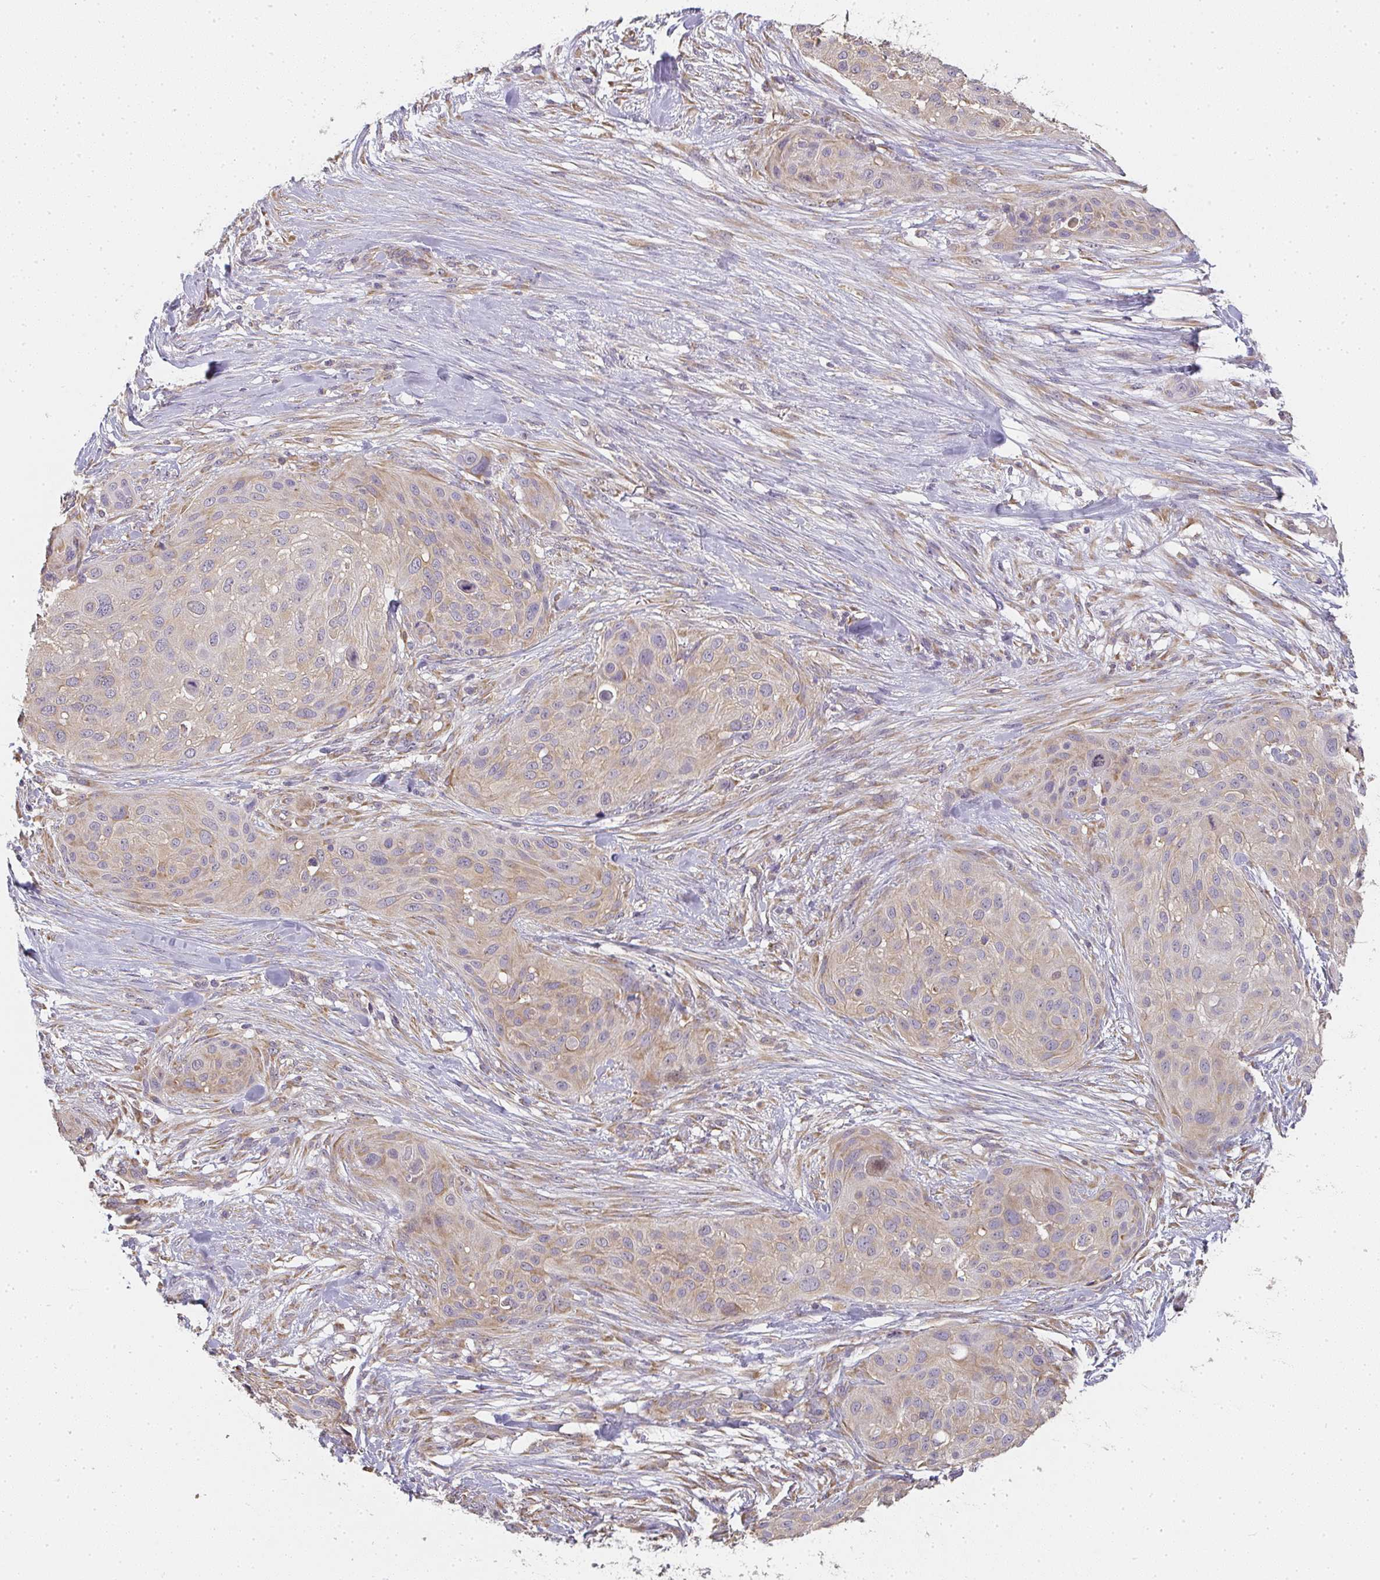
{"staining": {"intensity": "weak", "quantity": "25%-75%", "location": "cytoplasmic/membranous"}, "tissue": "skin cancer", "cell_type": "Tumor cells", "image_type": "cancer", "snomed": [{"axis": "morphology", "description": "Squamous cell carcinoma, NOS"}, {"axis": "topography", "description": "Skin"}], "caption": "A high-resolution image shows IHC staining of skin squamous cell carcinoma, which demonstrates weak cytoplasmic/membranous expression in about 25%-75% of tumor cells.", "gene": "SLC35B3", "patient": {"sex": "female", "age": 87}}